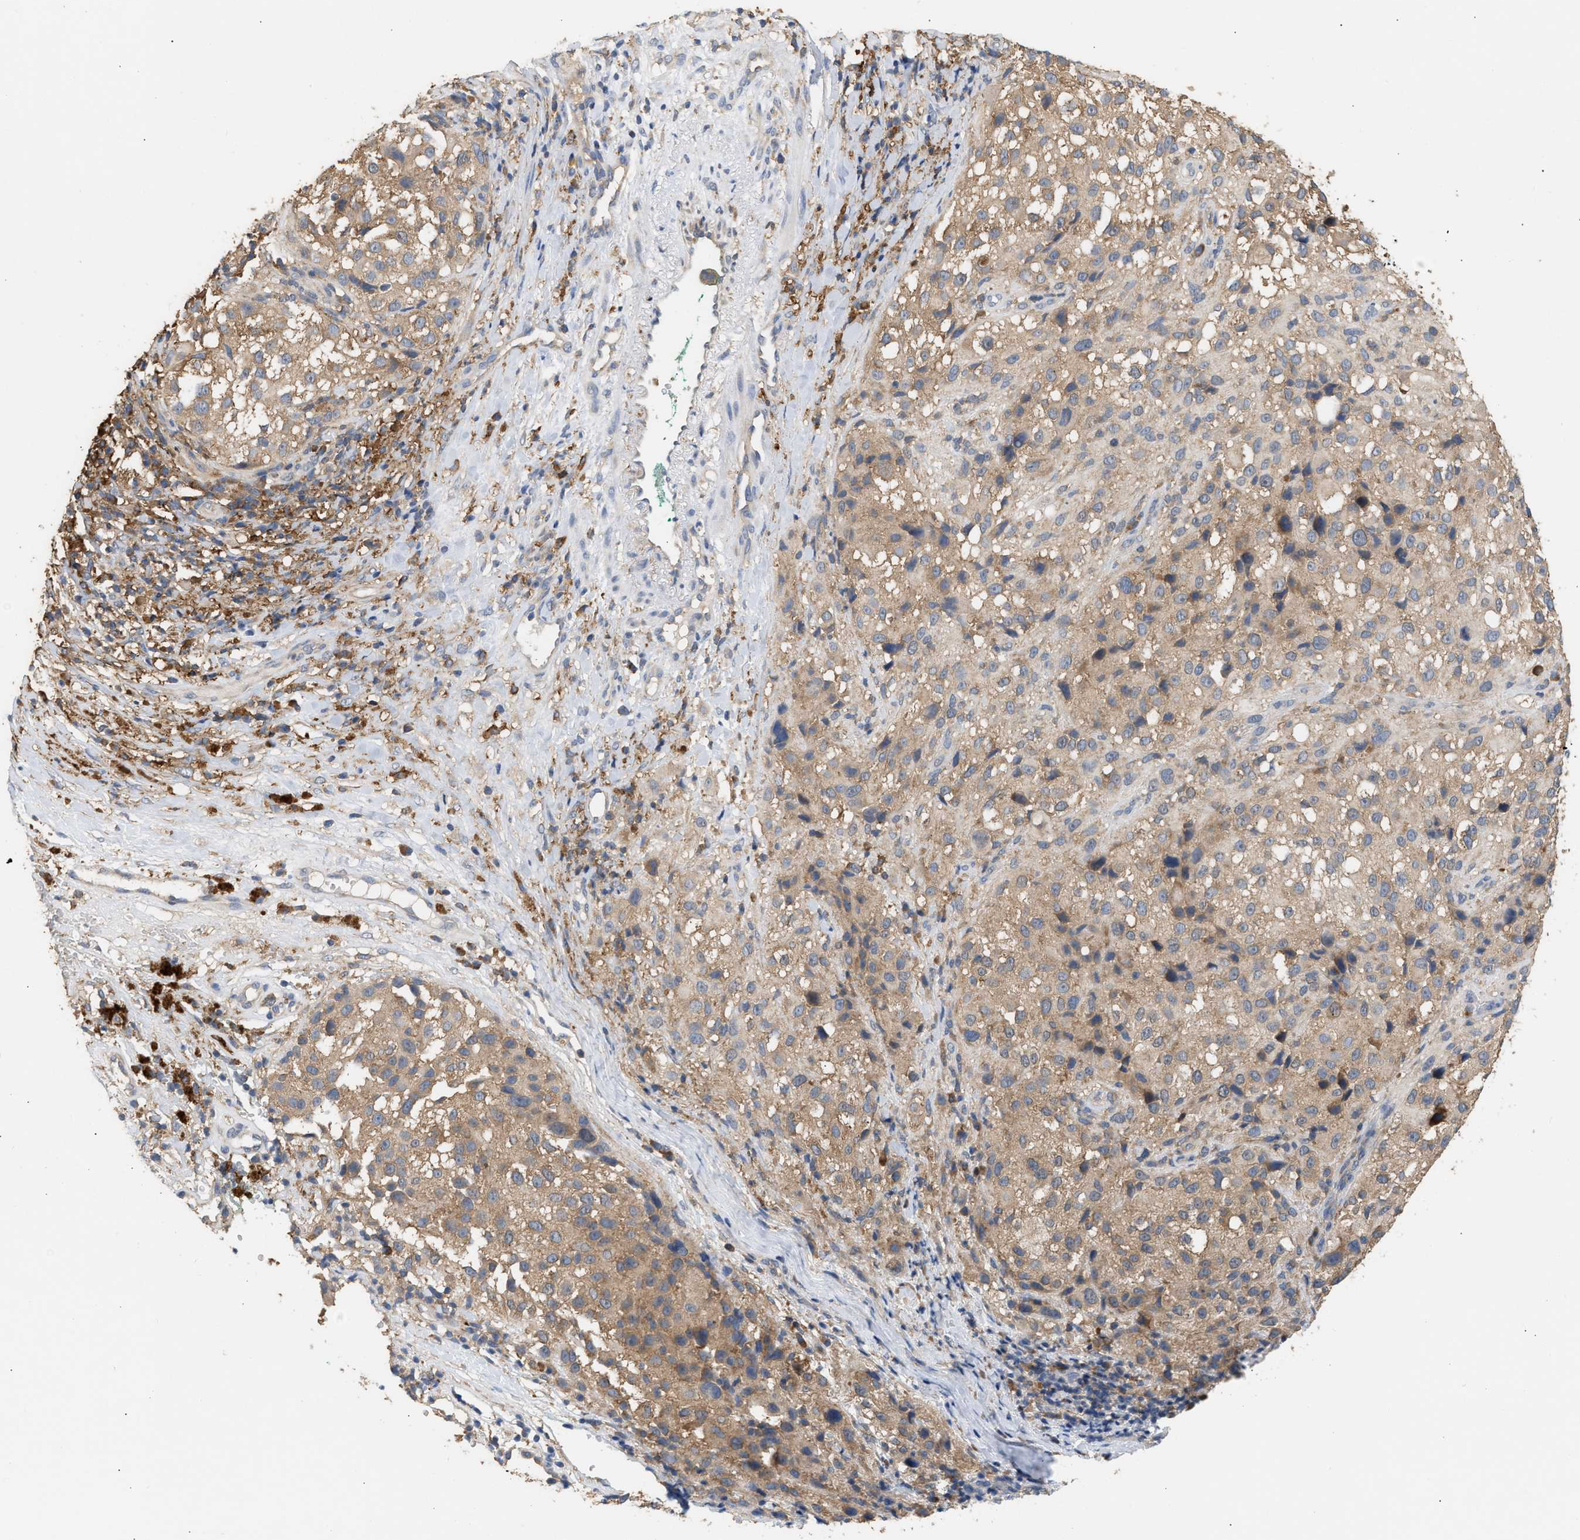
{"staining": {"intensity": "moderate", "quantity": ">75%", "location": "cytoplasmic/membranous"}, "tissue": "melanoma", "cell_type": "Tumor cells", "image_type": "cancer", "snomed": [{"axis": "morphology", "description": "Necrosis, NOS"}, {"axis": "morphology", "description": "Malignant melanoma, NOS"}, {"axis": "topography", "description": "Skin"}], "caption": "A high-resolution image shows immunohistochemistry staining of malignant melanoma, which displays moderate cytoplasmic/membranous positivity in approximately >75% of tumor cells.", "gene": "GCN1", "patient": {"sex": "female", "age": 87}}